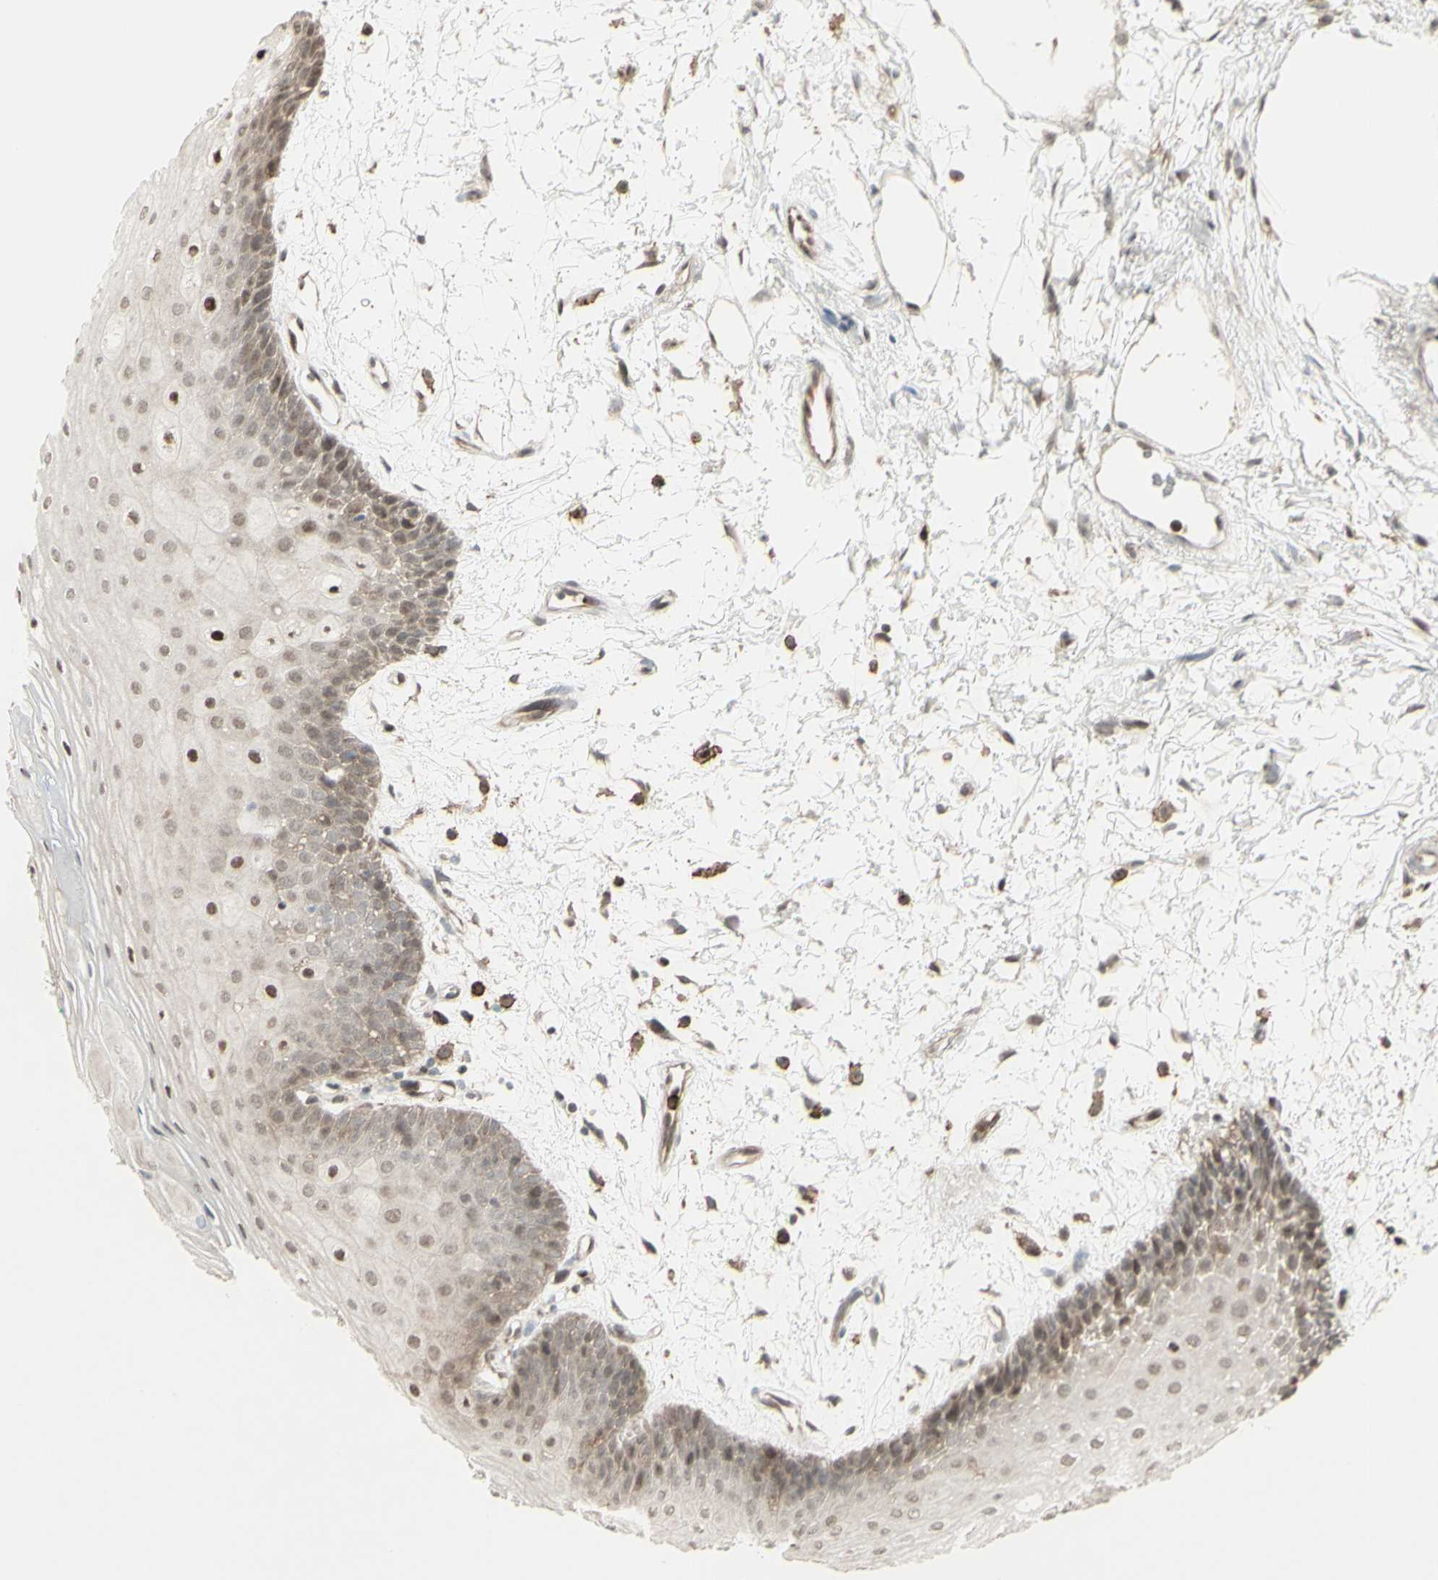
{"staining": {"intensity": "strong", "quantity": "<25%", "location": "nuclear"}, "tissue": "oral mucosa", "cell_type": "Squamous epithelial cells", "image_type": "normal", "snomed": [{"axis": "morphology", "description": "Normal tissue, NOS"}, {"axis": "topography", "description": "Skeletal muscle"}, {"axis": "topography", "description": "Oral tissue"}, {"axis": "topography", "description": "Peripheral nerve tissue"}], "caption": "Squamous epithelial cells display medium levels of strong nuclear expression in about <25% of cells in normal oral mucosa. The protein of interest is stained brown, and the nuclei are stained in blue (DAB (3,3'-diaminobenzidine) IHC with brightfield microscopy, high magnification).", "gene": "CD33", "patient": {"sex": "female", "age": 84}}